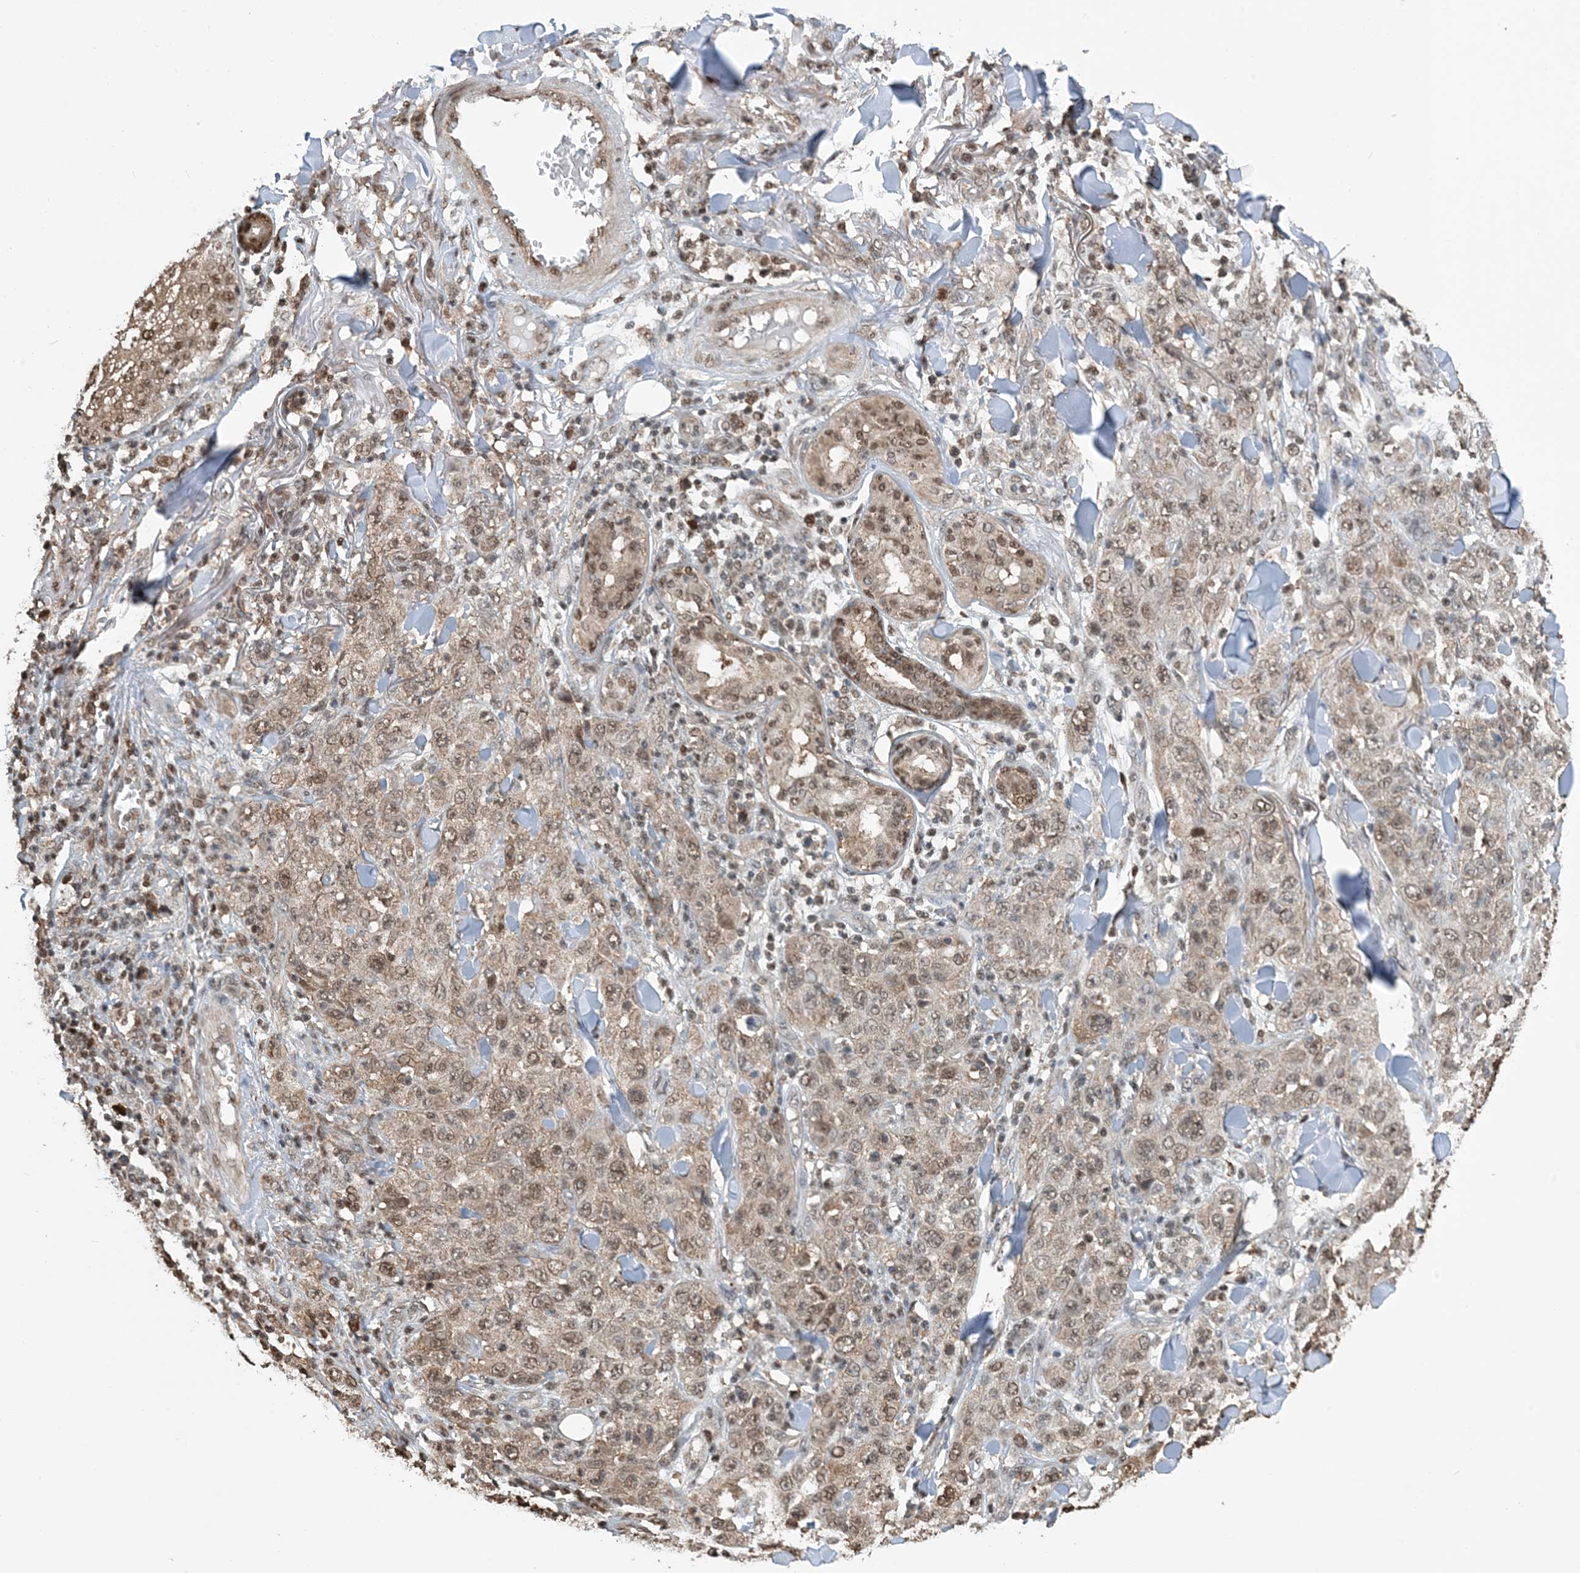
{"staining": {"intensity": "moderate", "quantity": ">75%", "location": "nuclear"}, "tissue": "skin cancer", "cell_type": "Tumor cells", "image_type": "cancer", "snomed": [{"axis": "morphology", "description": "Squamous cell carcinoma, NOS"}, {"axis": "topography", "description": "Skin"}], "caption": "This is a micrograph of immunohistochemistry (IHC) staining of skin squamous cell carcinoma, which shows moderate expression in the nuclear of tumor cells.", "gene": "HSPA1A", "patient": {"sex": "female", "age": 88}}